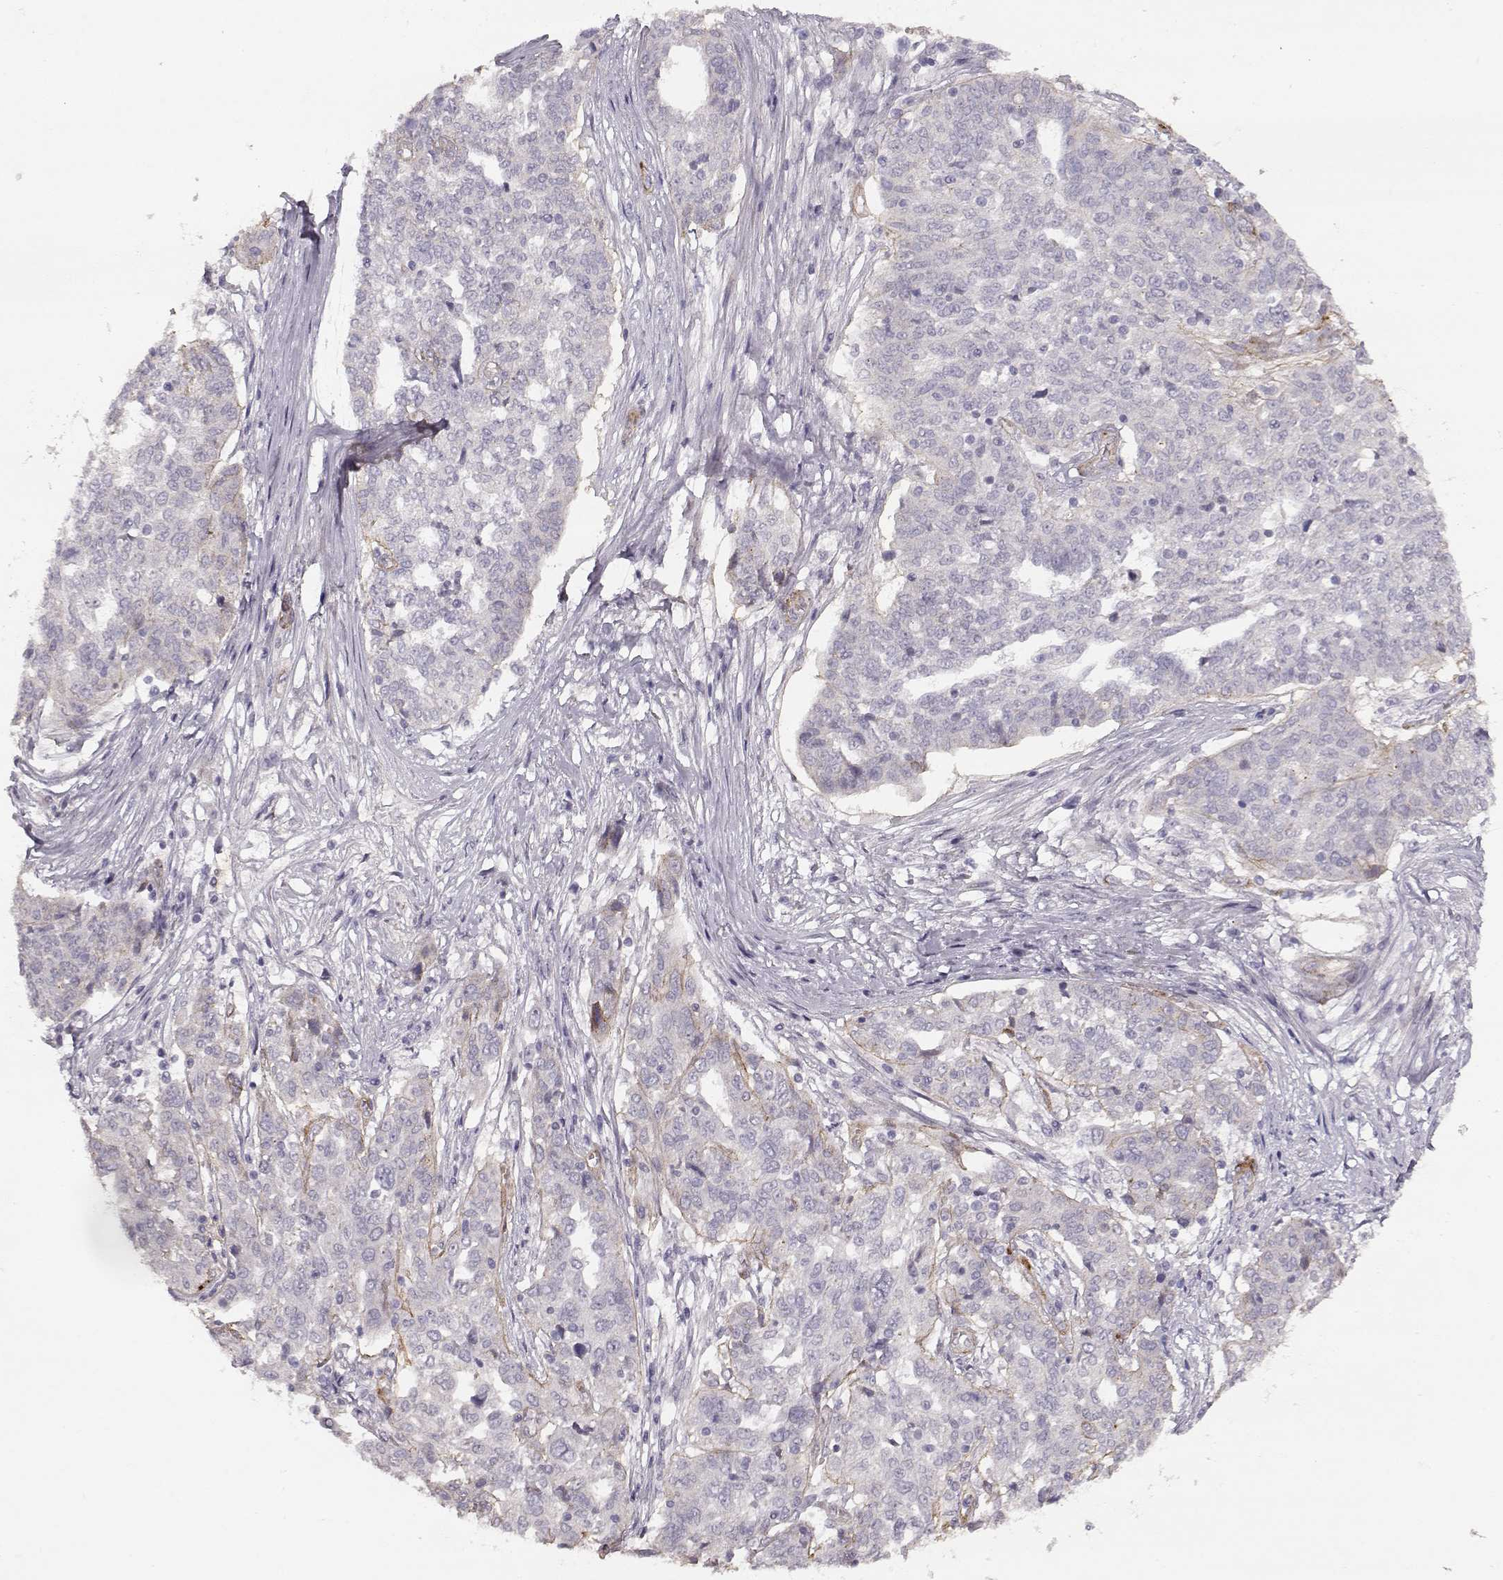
{"staining": {"intensity": "negative", "quantity": "none", "location": "none"}, "tissue": "ovarian cancer", "cell_type": "Tumor cells", "image_type": "cancer", "snomed": [{"axis": "morphology", "description": "Cystadenocarcinoma, serous, NOS"}, {"axis": "topography", "description": "Ovary"}], "caption": "Immunohistochemistry of human serous cystadenocarcinoma (ovarian) shows no expression in tumor cells.", "gene": "LAMC1", "patient": {"sex": "female", "age": 67}}